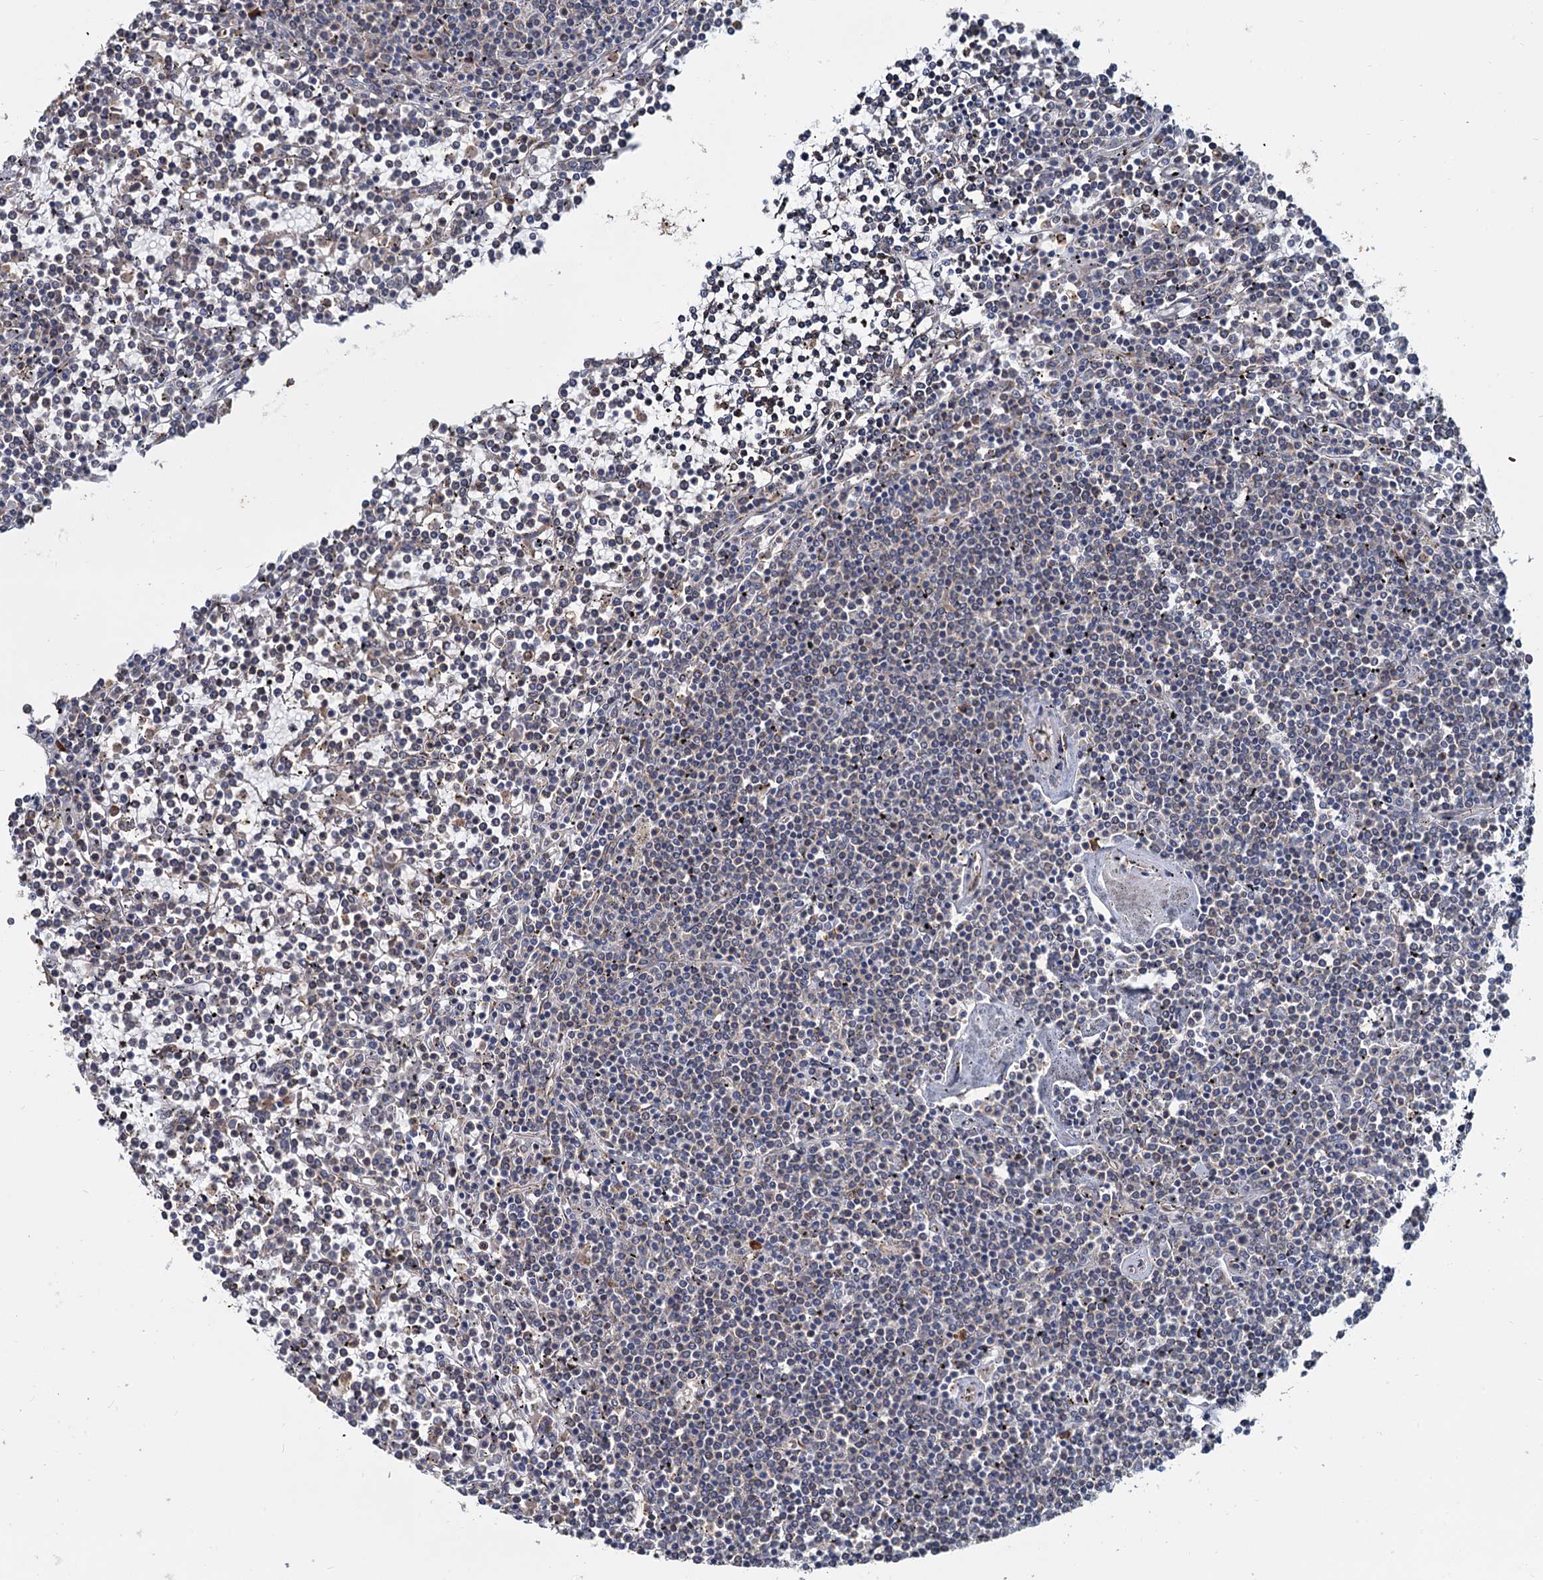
{"staining": {"intensity": "negative", "quantity": "none", "location": "none"}, "tissue": "lymphoma", "cell_type": "Tumor cells", "image_type": "cancer", "snomed": [{"axis": "morphology", "description": "Malignant lymphoma, non-Hodgkin's type, Low grade"}, {"axis": "topography", "description": "Spleen"}], "caption": "Tumor cells are negative for protein expression in human lymphoma.", "gene": "LRRC51", "patient": {"sex": "female", "age": 19}}